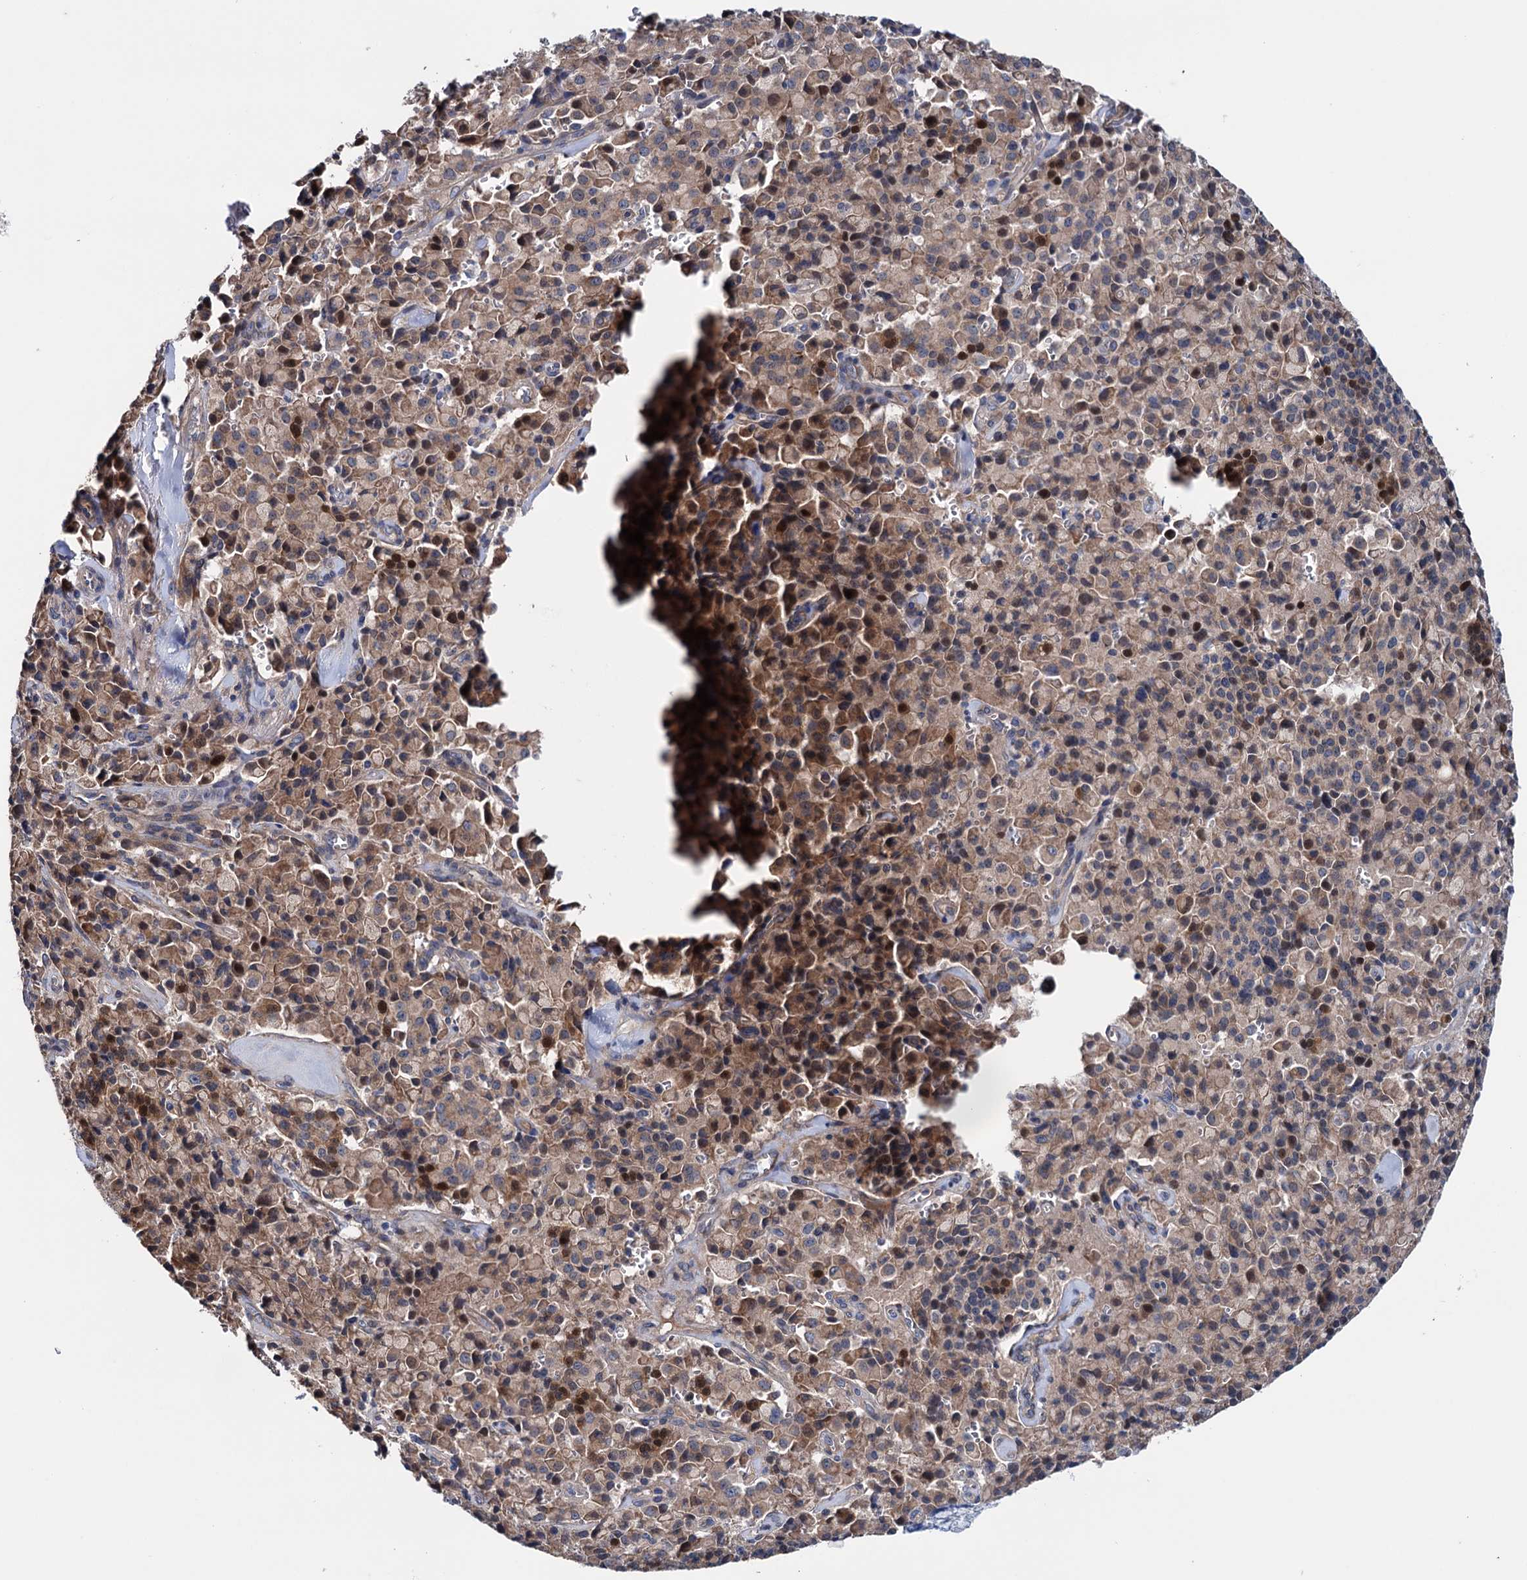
{"staining": {"intensity": "moderate", "quantity": ">75%", "location": "cytoplasmic/membranous,nuclear"}, "tissue": "pancreatic cancer", "cell_type": "Tumor cells", "image_type": "cancer", "snomed": [{"axis": "morphology", "description": "Adenocarcinoma, NOS"}, {"axis": "topography", "description": "Pancreas"}], "caption": "Human pancreatic cancer stained with a protein marker reveals moderate staining in tumor cells.", "gene": "EYA4", "patient": {"sex": "male", "age": 65}}